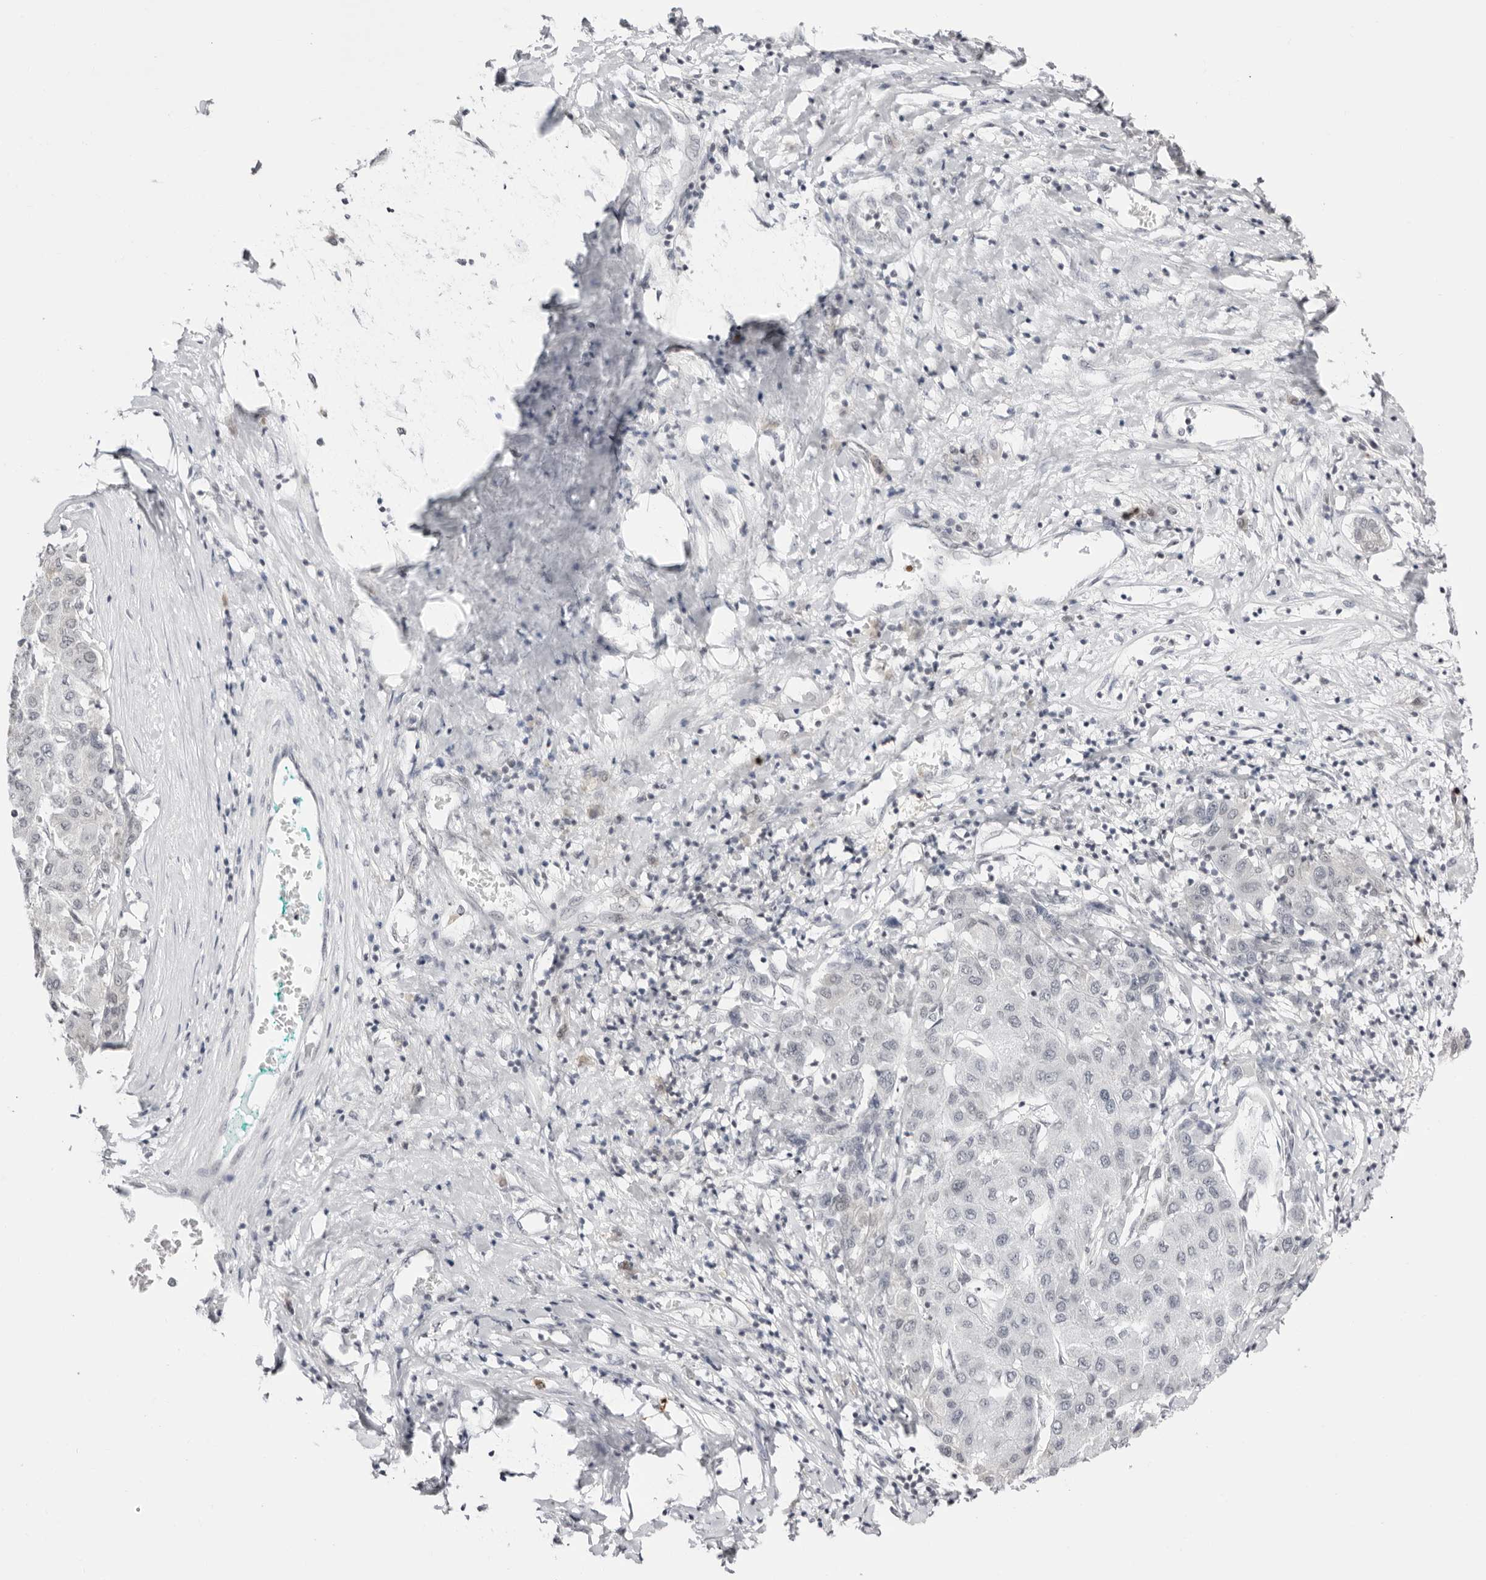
{"staining": {"intensity": "negative", "quantity": "none", "location": "none"}, "tissue": "liver cancer", "cell_type": "Tumor cells", "image_type": "cancer", "snomed": [{"axis": "morphology", "description": "Carcinoma, Hepatocellular, NOS"}, {"axis": "topography", "description": "Liver"}], "caption": "Liver hepatocellular carcinoma was stained to show a protein in brown. There is no significant expression in tumor cells.", "gene": "PPP2R5C", "patient": {"sex": "male", "age": 65}}